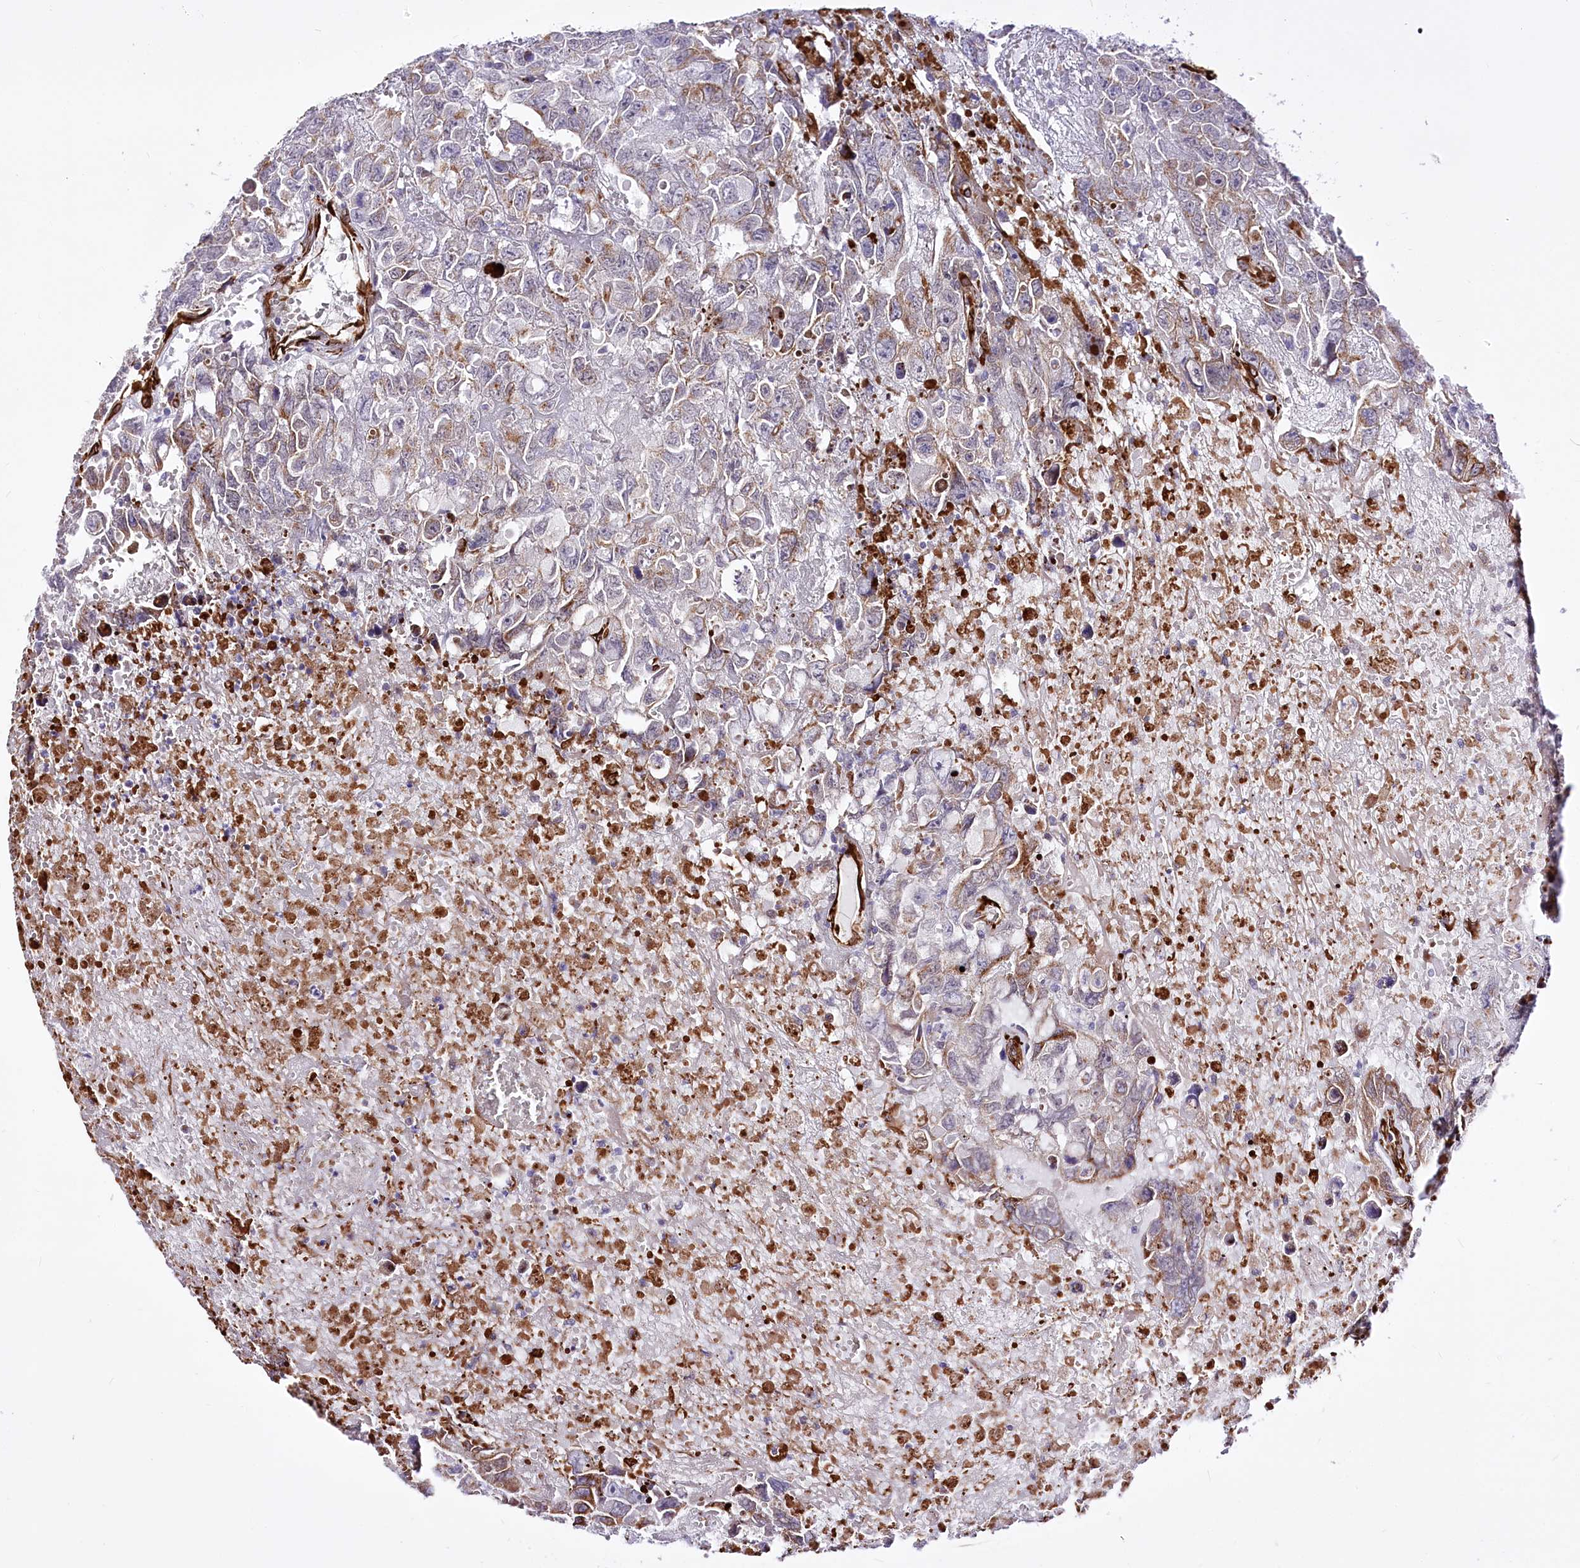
{"staining": {"intensity": "weak", "quantity": "25%-75%", "location": "cytoplasmic/membranous"}, "tissue": "testis cancer", "cell_type": "Tumor cells", "image_type": "cancer", "snomed": [{"axis": "morphology", "description": "Carcinoma, Embryonal, NOS"}, {"axis": "topography", "description": "Testis"}], "caption": "A brown stain shows weak cytoplasmic/membranous expression of a protein in human embryonal carcinoma (testis) tumor cells.", "gene": "WWC1", "patient": {"sex": "male", "age": 45}}